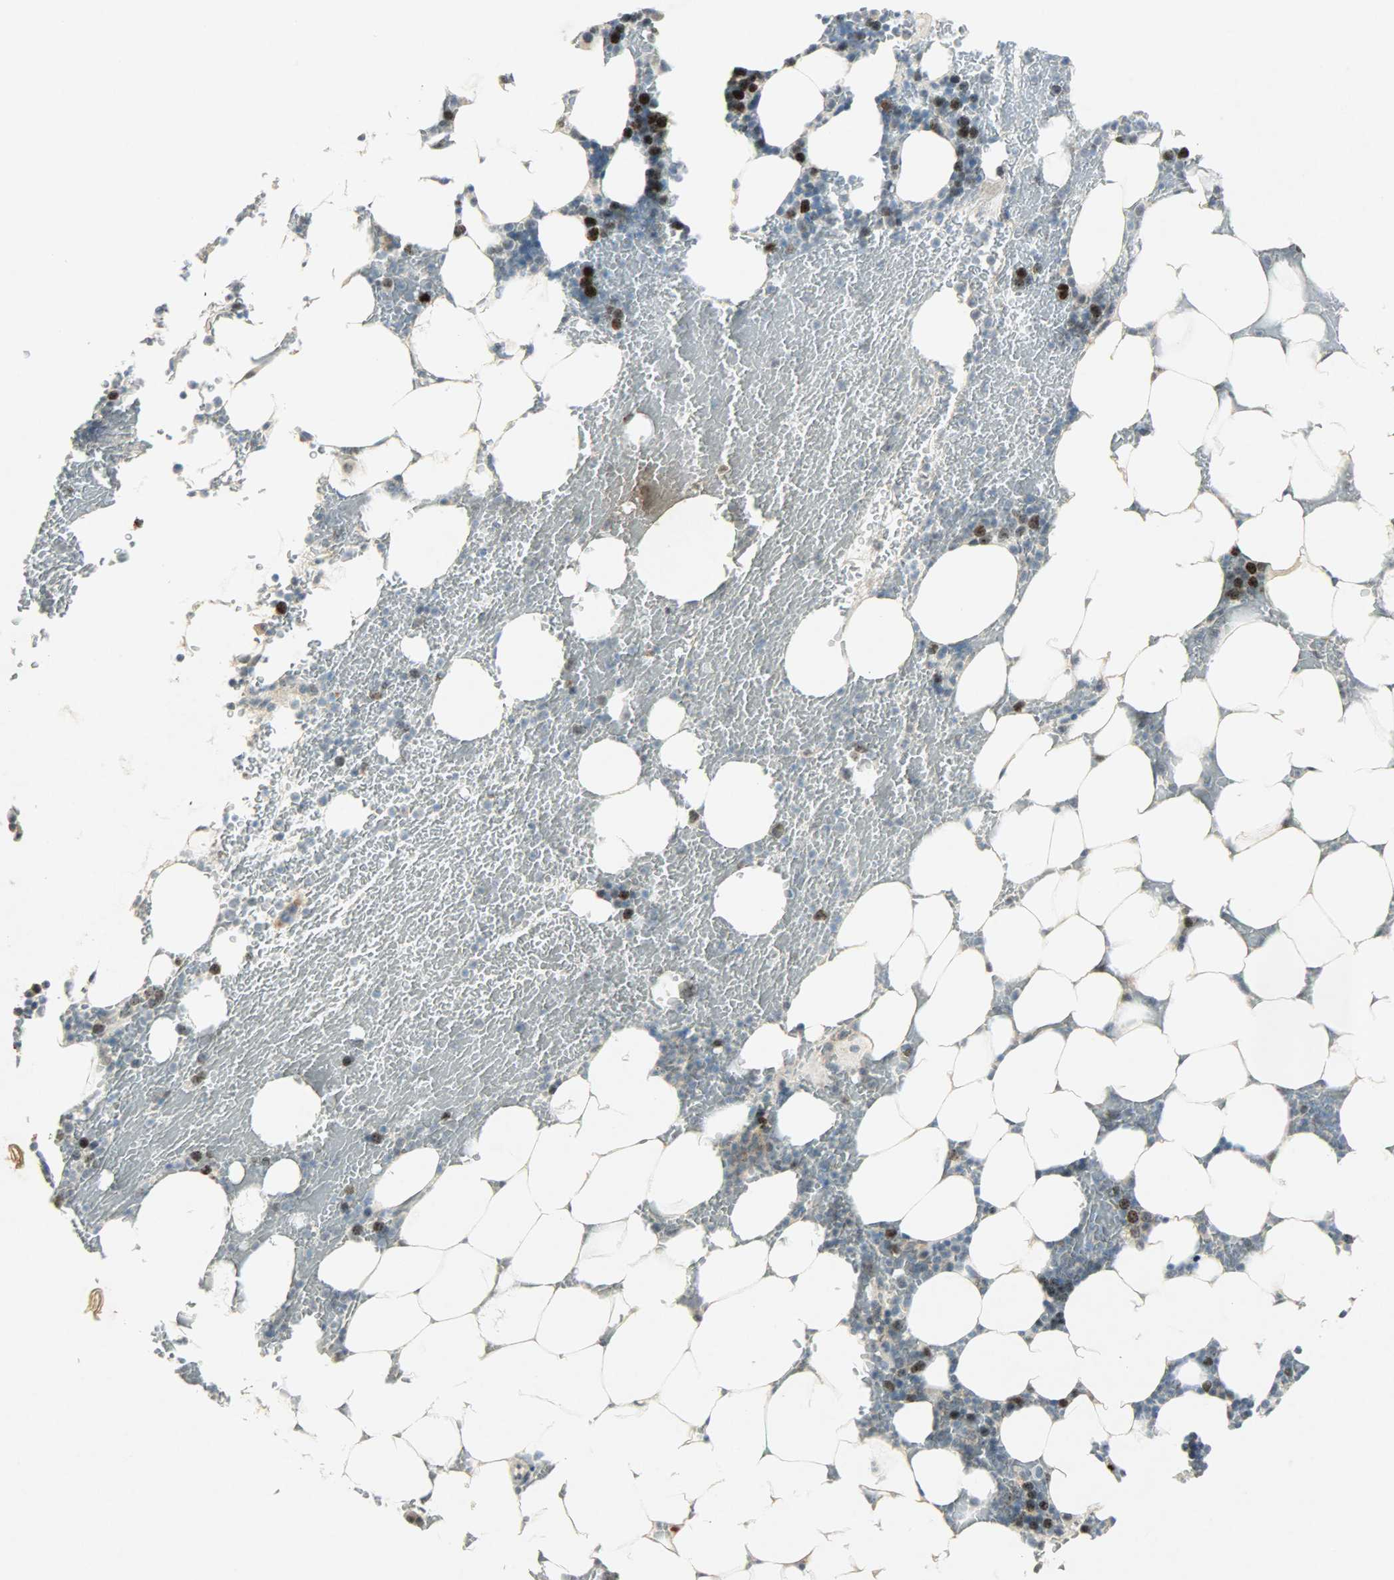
{"staining": {"intensity": "strong", "quantity": "<25%", "location": "nuclear"}, "tissue": "bone marrow", "cell_type": "Hematopoietic cells", "image_type": "normal", "snomed": [{"axis": "morphology", "description": "Normal tissue, NOS"}, {"axis": "topography", "description": "Bone marrow"}], "caption": "A high-resolution image shows immunohistochemistry staining of normal bone marrow, which reveals strong nuclear expression in approximately <25% of hematopoietic cells.", "gene": "AURKB", "patient": {"sex": "female", "age": 73}}